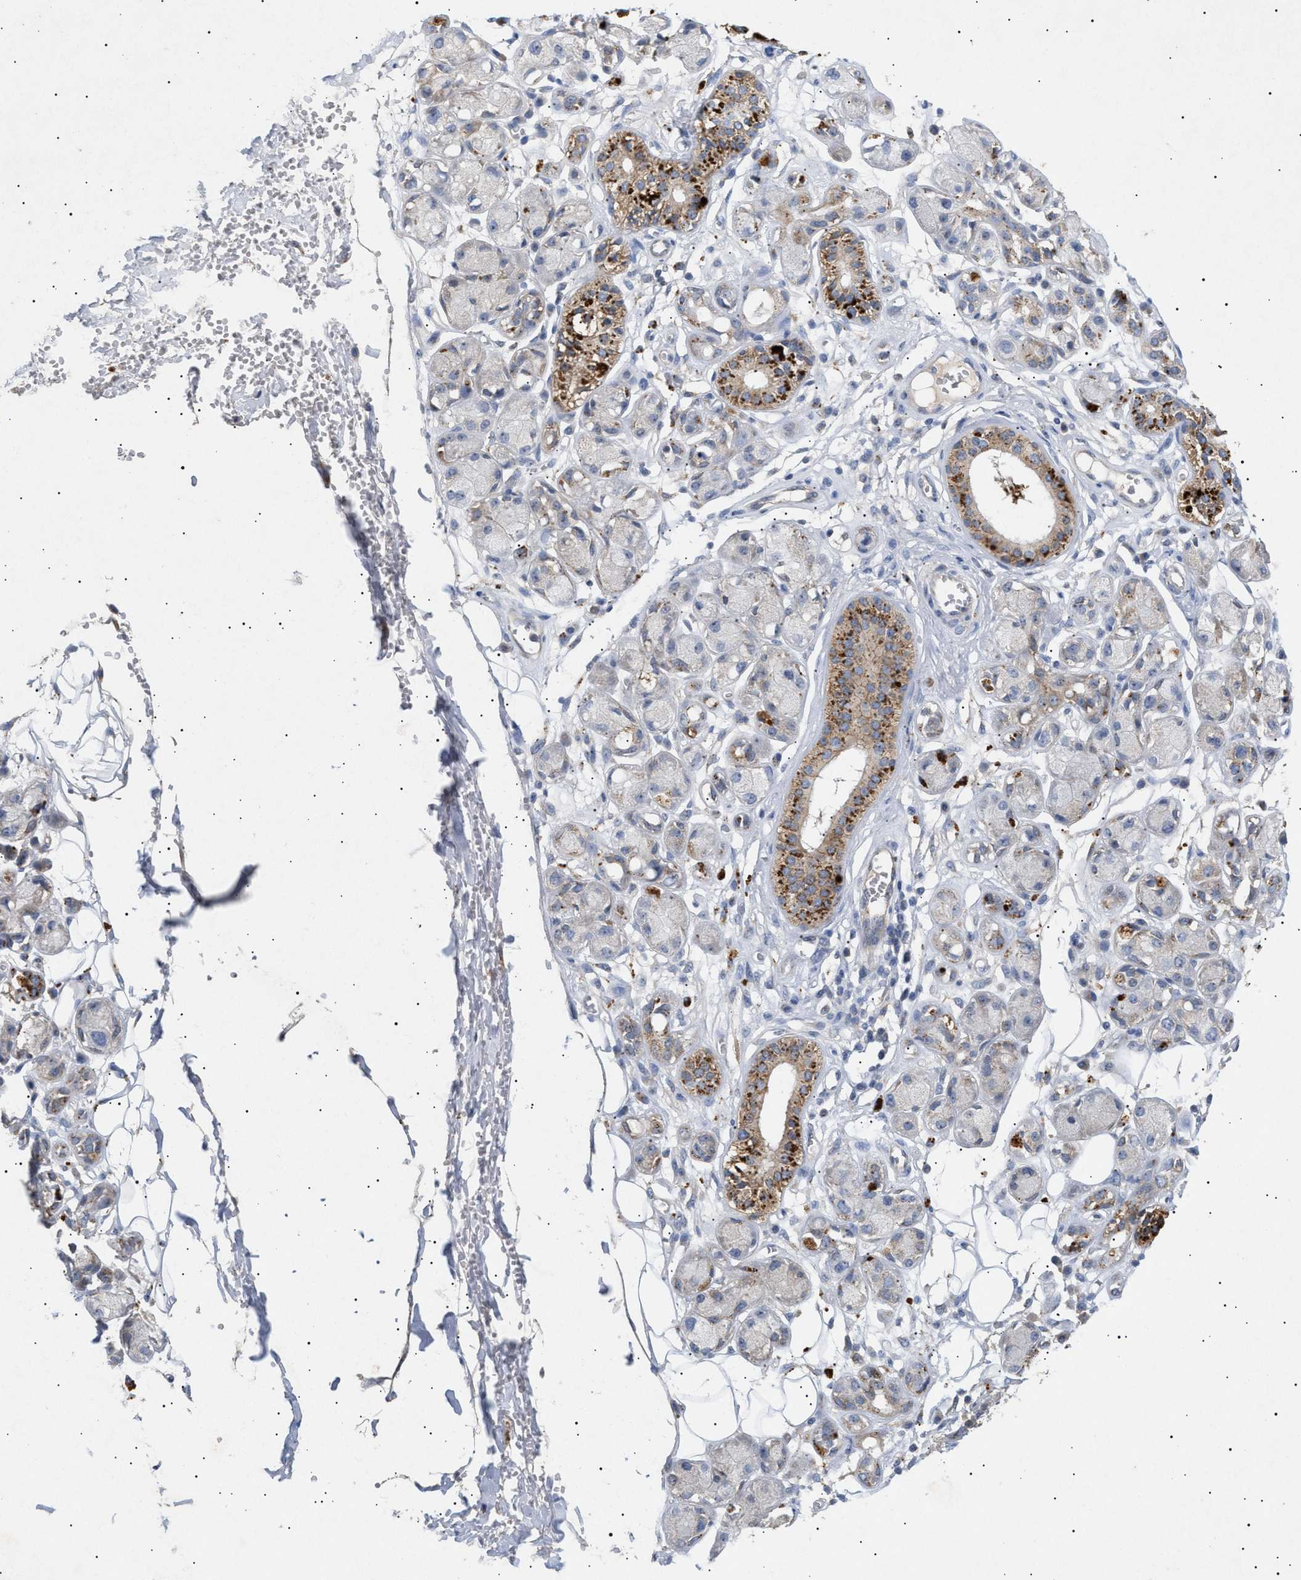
{"staining": {"intensity": "negative", "quantity": "none", "location": "none"}, "tissue": "adipose tissue", "cell_type": "Adipocytes", "image_type": "normal", "snomed": [{"axis": "morphology", "description": "Normal tissue, NOS"}, {"axis": "morphology", "description": "Inflammation, NOS"}, {"axis": "topography", "description": "Salivary gland"}, {"axis": "topography", "description": "Peripheral nerve tissue"}], "caption": "IHC histopathology image of unremarkable human adipose tissue stained for a protein (brown), which demonstrates no positivity in adipocytes.", "gene": "SIRT5", "patient": {"sex": "female", "age": 75}}